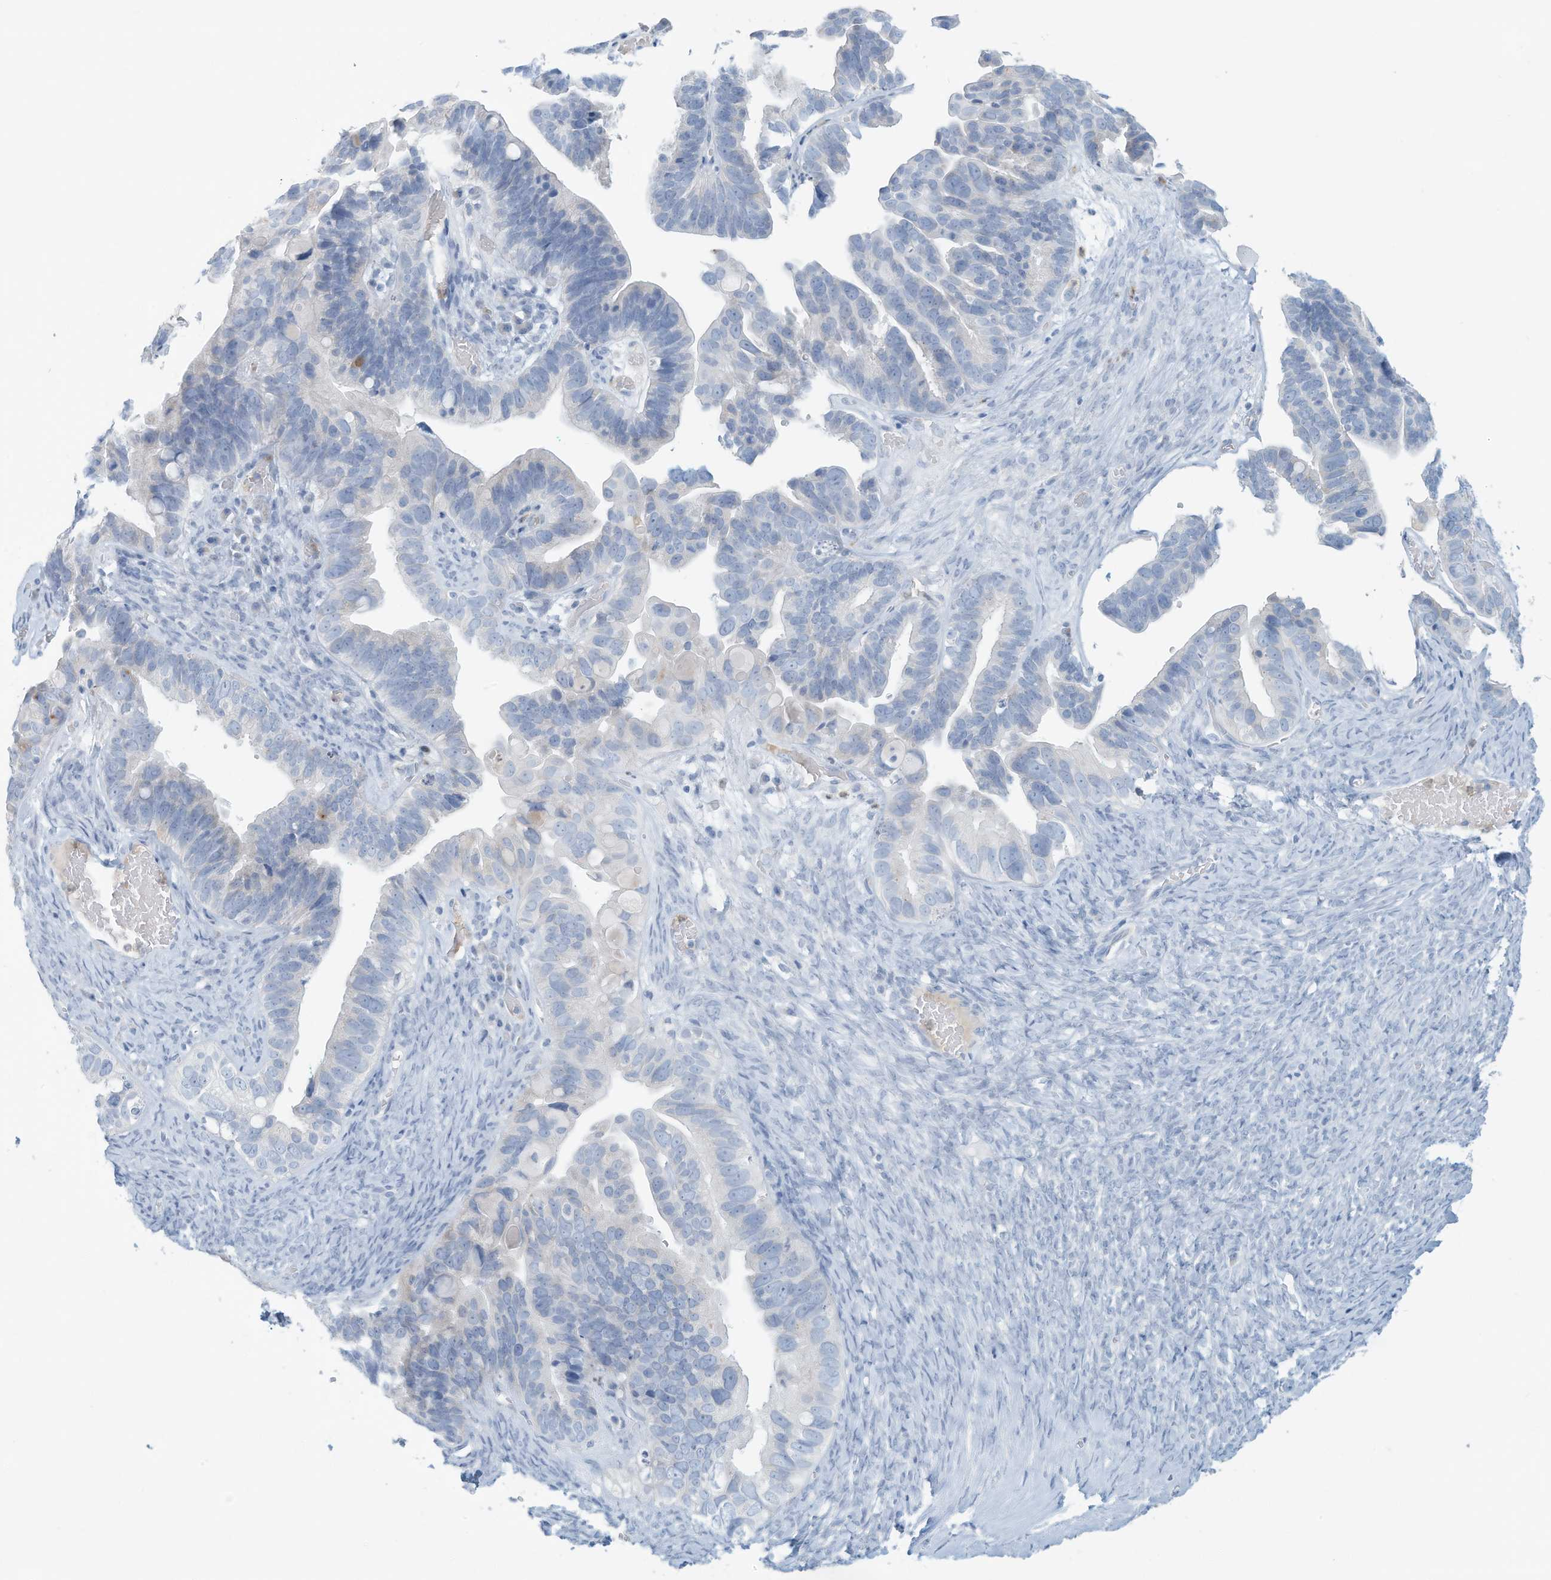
{"staining": {"intensity": "negative", "quantity": "none", "location": "none"}, "tissue": "ovarian cancer", "cell_type": "Tumor cells", "image_type": "cancer", "snomed": [{"axis": "morphology", "description": "Cystadenocarcinoma, serous, NOS"}, {"axis": "topography", "description": "Ovary"}], "caption": "Ovarian cancer (serous cystadenocarcinoma) stained for a protein using immunohistochemistry demonstrates no positivity tumor cells.", "gene": "ERI2", "patient": {"sex": "female", "age": 56}}